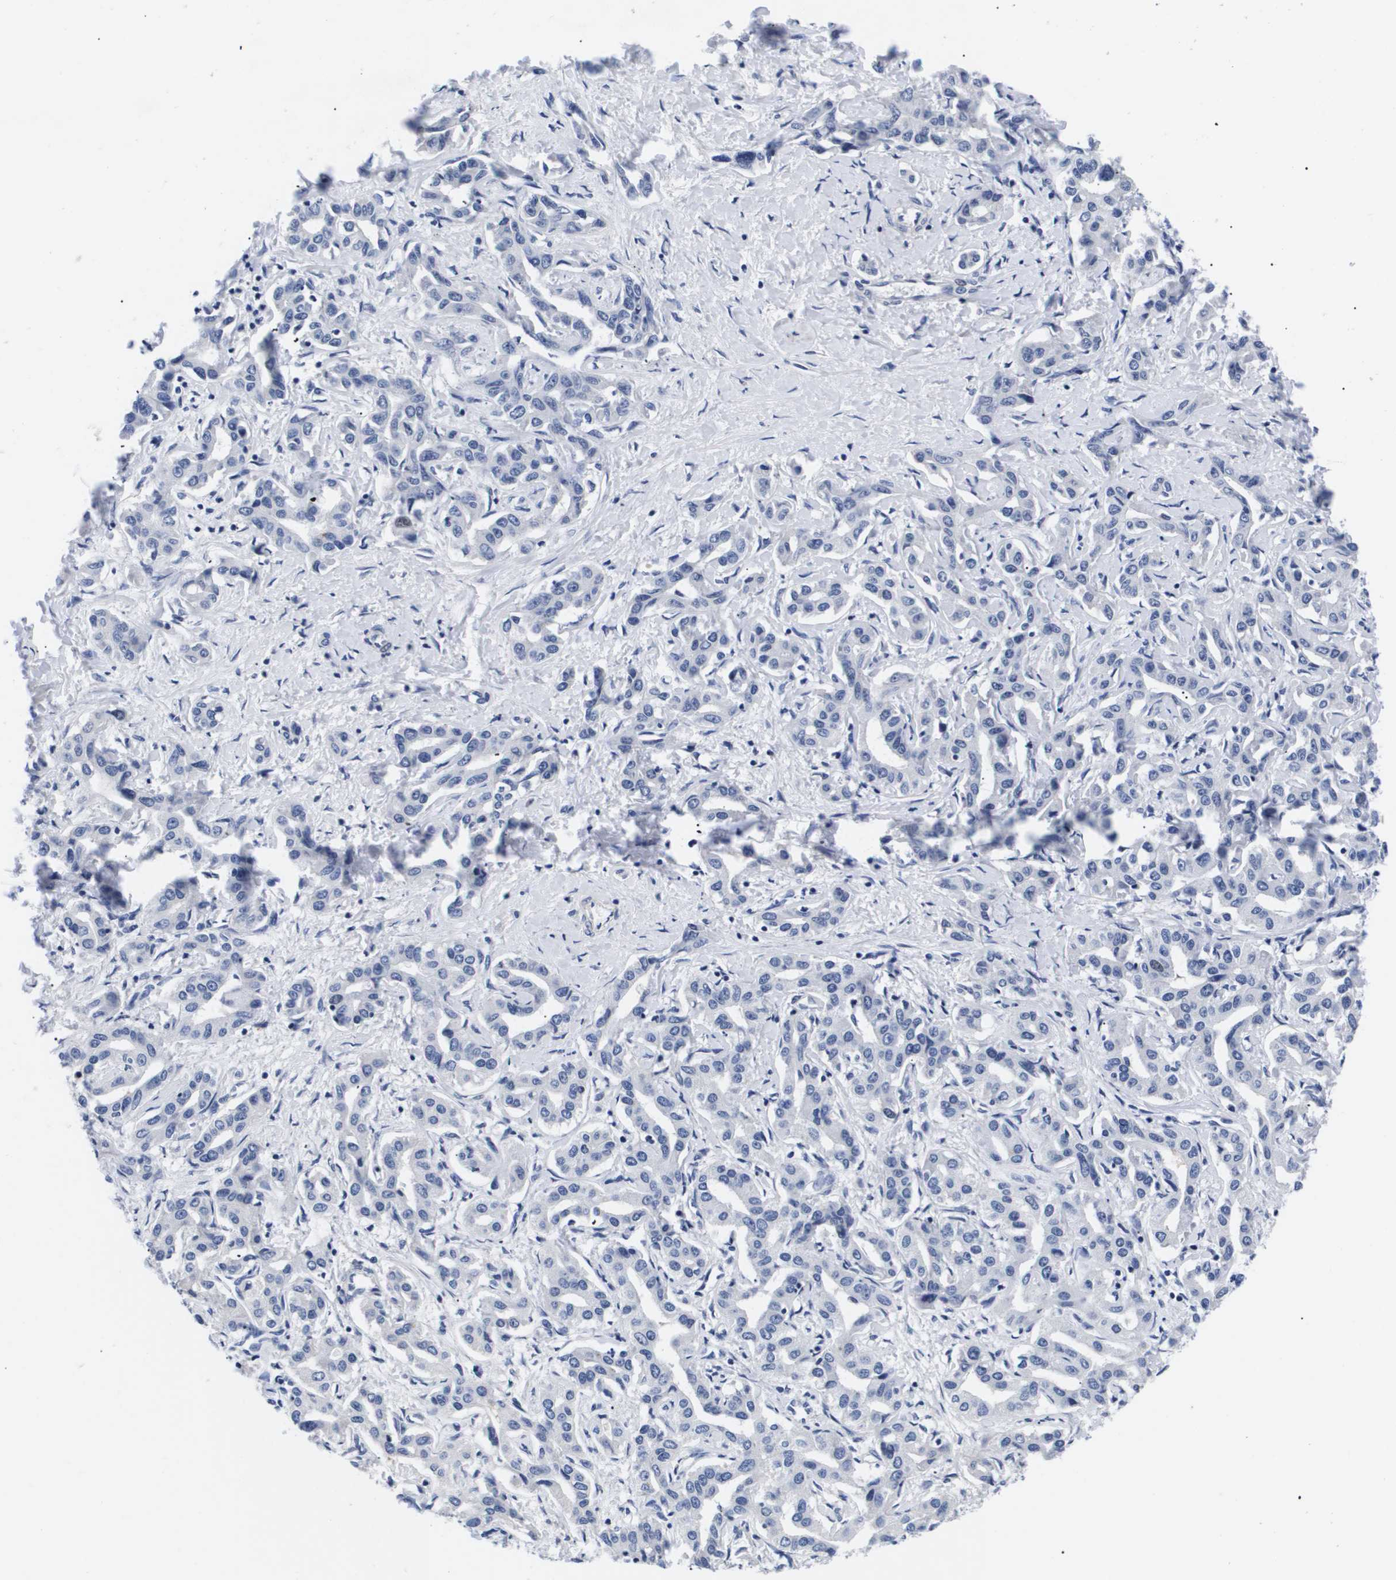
{"staining": {"intensity": "negative", "quantity": "none", "location": "none"}, "tissue": "liver cancer", "cell_type": "Tumor cells", "image_type": "cancer", "snomed": [{"axis": "morphology", "description": "Cholangiocarcinoma"}, {"axis": "topography", "description": "Liver"}], "caption": "Protein analysis of liver cancer demonstrates no significant positivity in tumor cells.", "gene": "ATP6V0A4", "patient": {"sex": "male", "age": 59}}